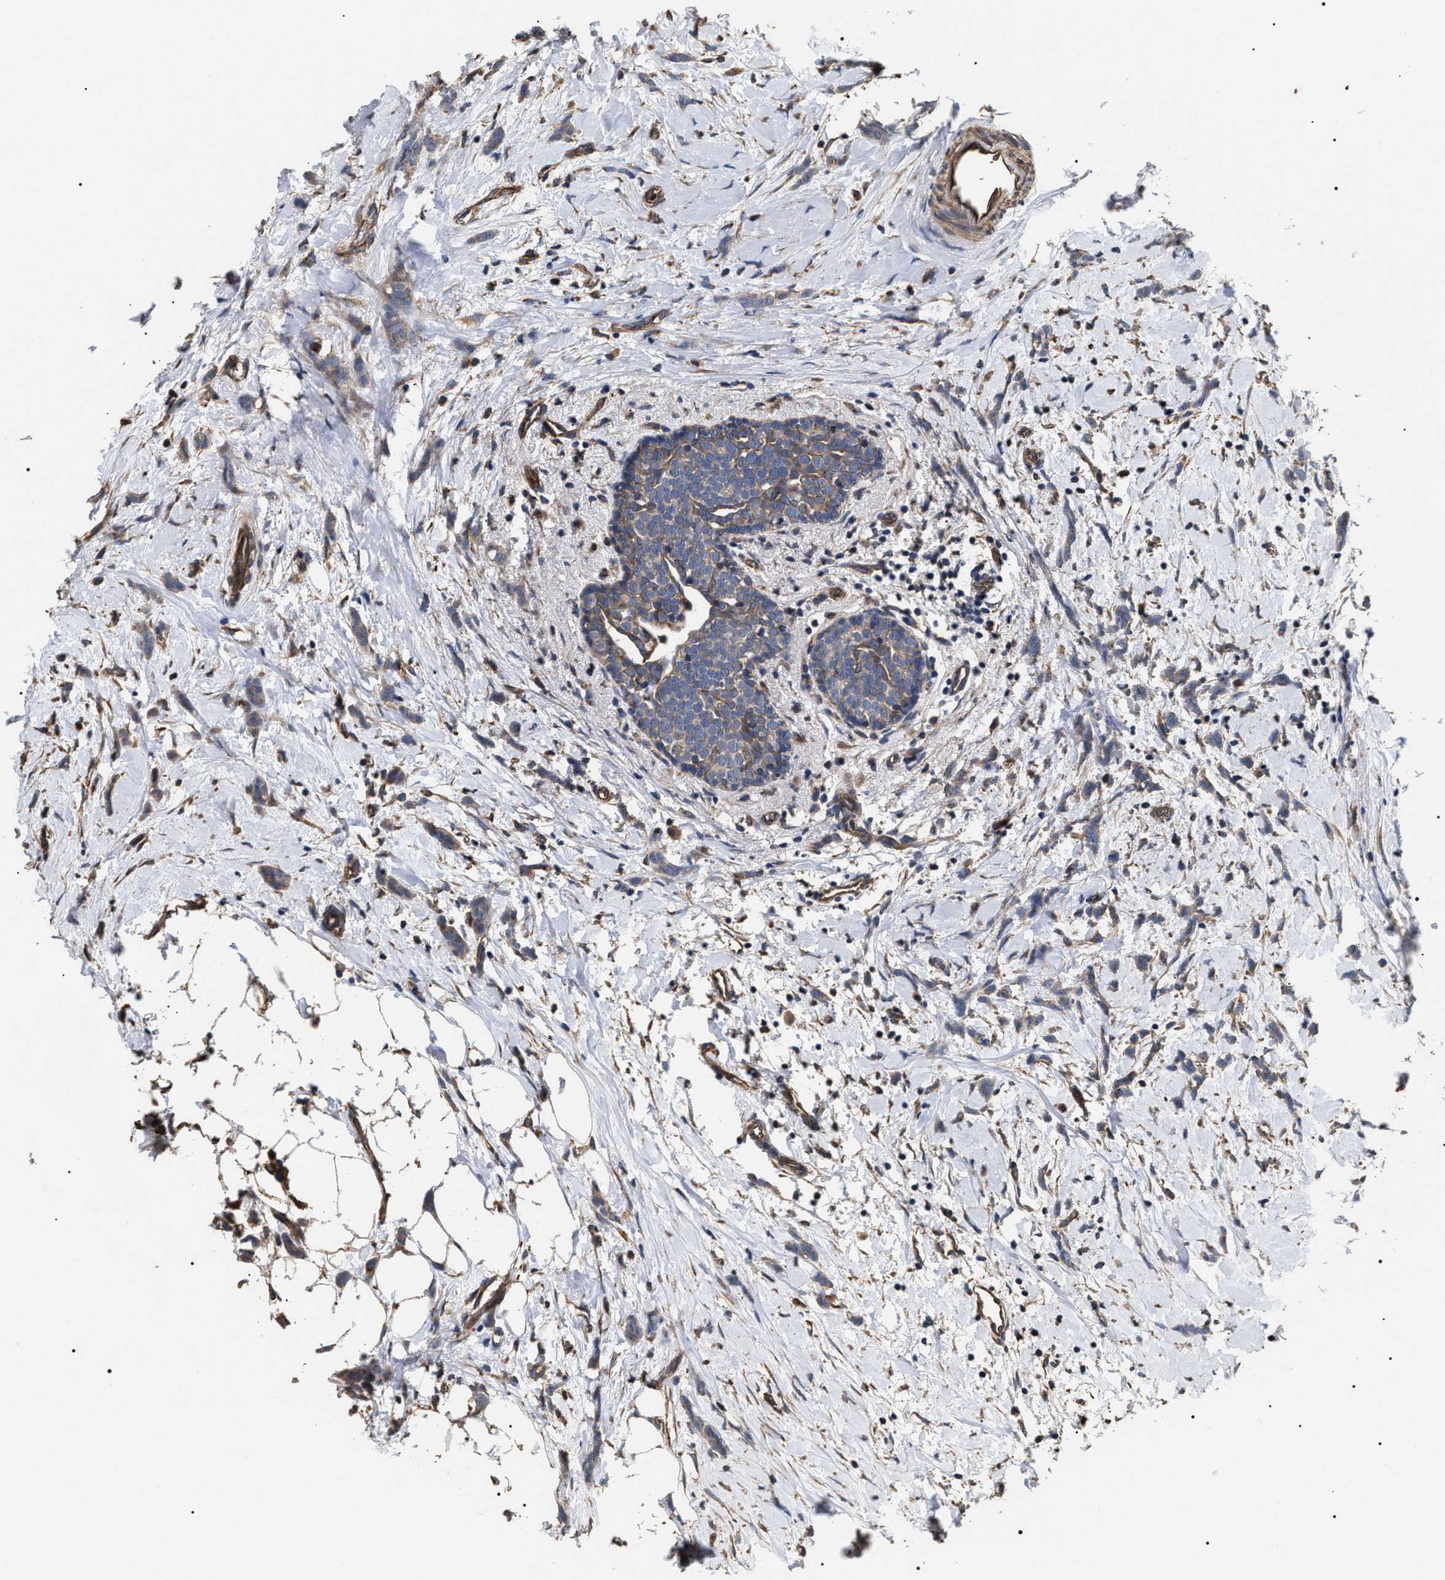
{"staining": {"intensity": "weak", "quantity": "25%-75%", "location": "cytoplasmic/membranous"}, "tissue": "breast cancer", "cell_type": "Tumor cells", "image_type": "cancer", "snomed": [{"axis": "morphology", "description": "Lobular carcinoma, in situ"}, {"axis": "morphology", "description": "Lobular carcinoma"}, {"axis": "topography", "description": "Breast"}], "caption": "Weak cytoplasmic/membranous positivity is appreciated in about 25%-75% of tumor cells in breast cancer.", "gene": "TSPAN33", "patient": {"sex": "female", "age": 41}}